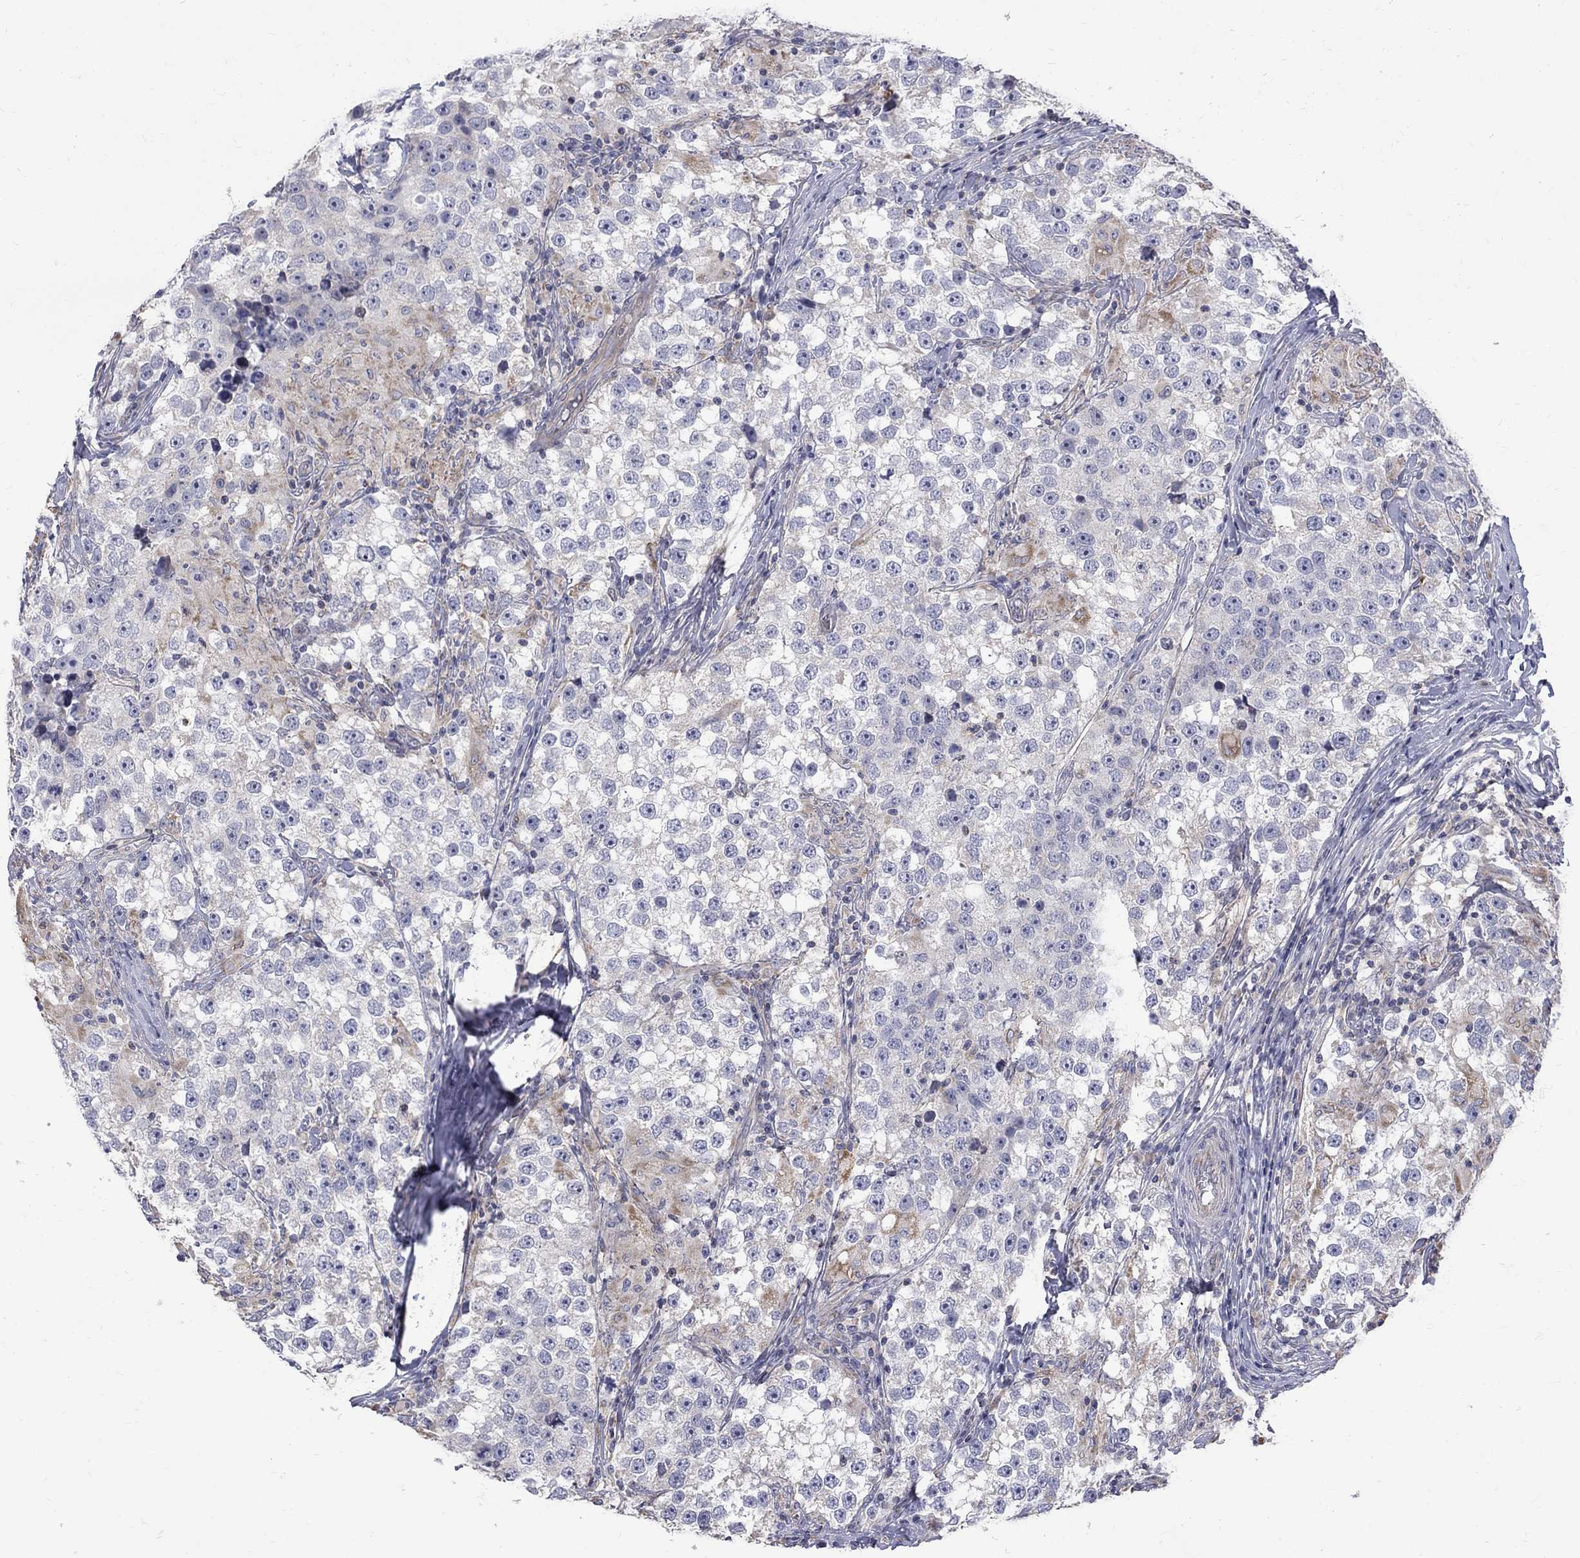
{"staining": {"intensity": "negative", "quantity": "none", "location": "none"}, "tissue": "testis cancer", "cell_type": "Tumor cells", "image_type": "cancer", "snomed": [{"axis": "morphology", "description": "Seminoma, NOS"}, {"axis": "topography", "description": "Testis"}], "caption": "Tumor cells are negative for protein expression in human testis seminoma. The staining was performed using DAB (3,3'-diaminobenzidine) to visualize the protein expression in brown, while the nuclei were stained in blue with hematoxylin (Magnification: 20x).", "gene": "SH2B1", "patient": {"sex": "male", "age": 46}}